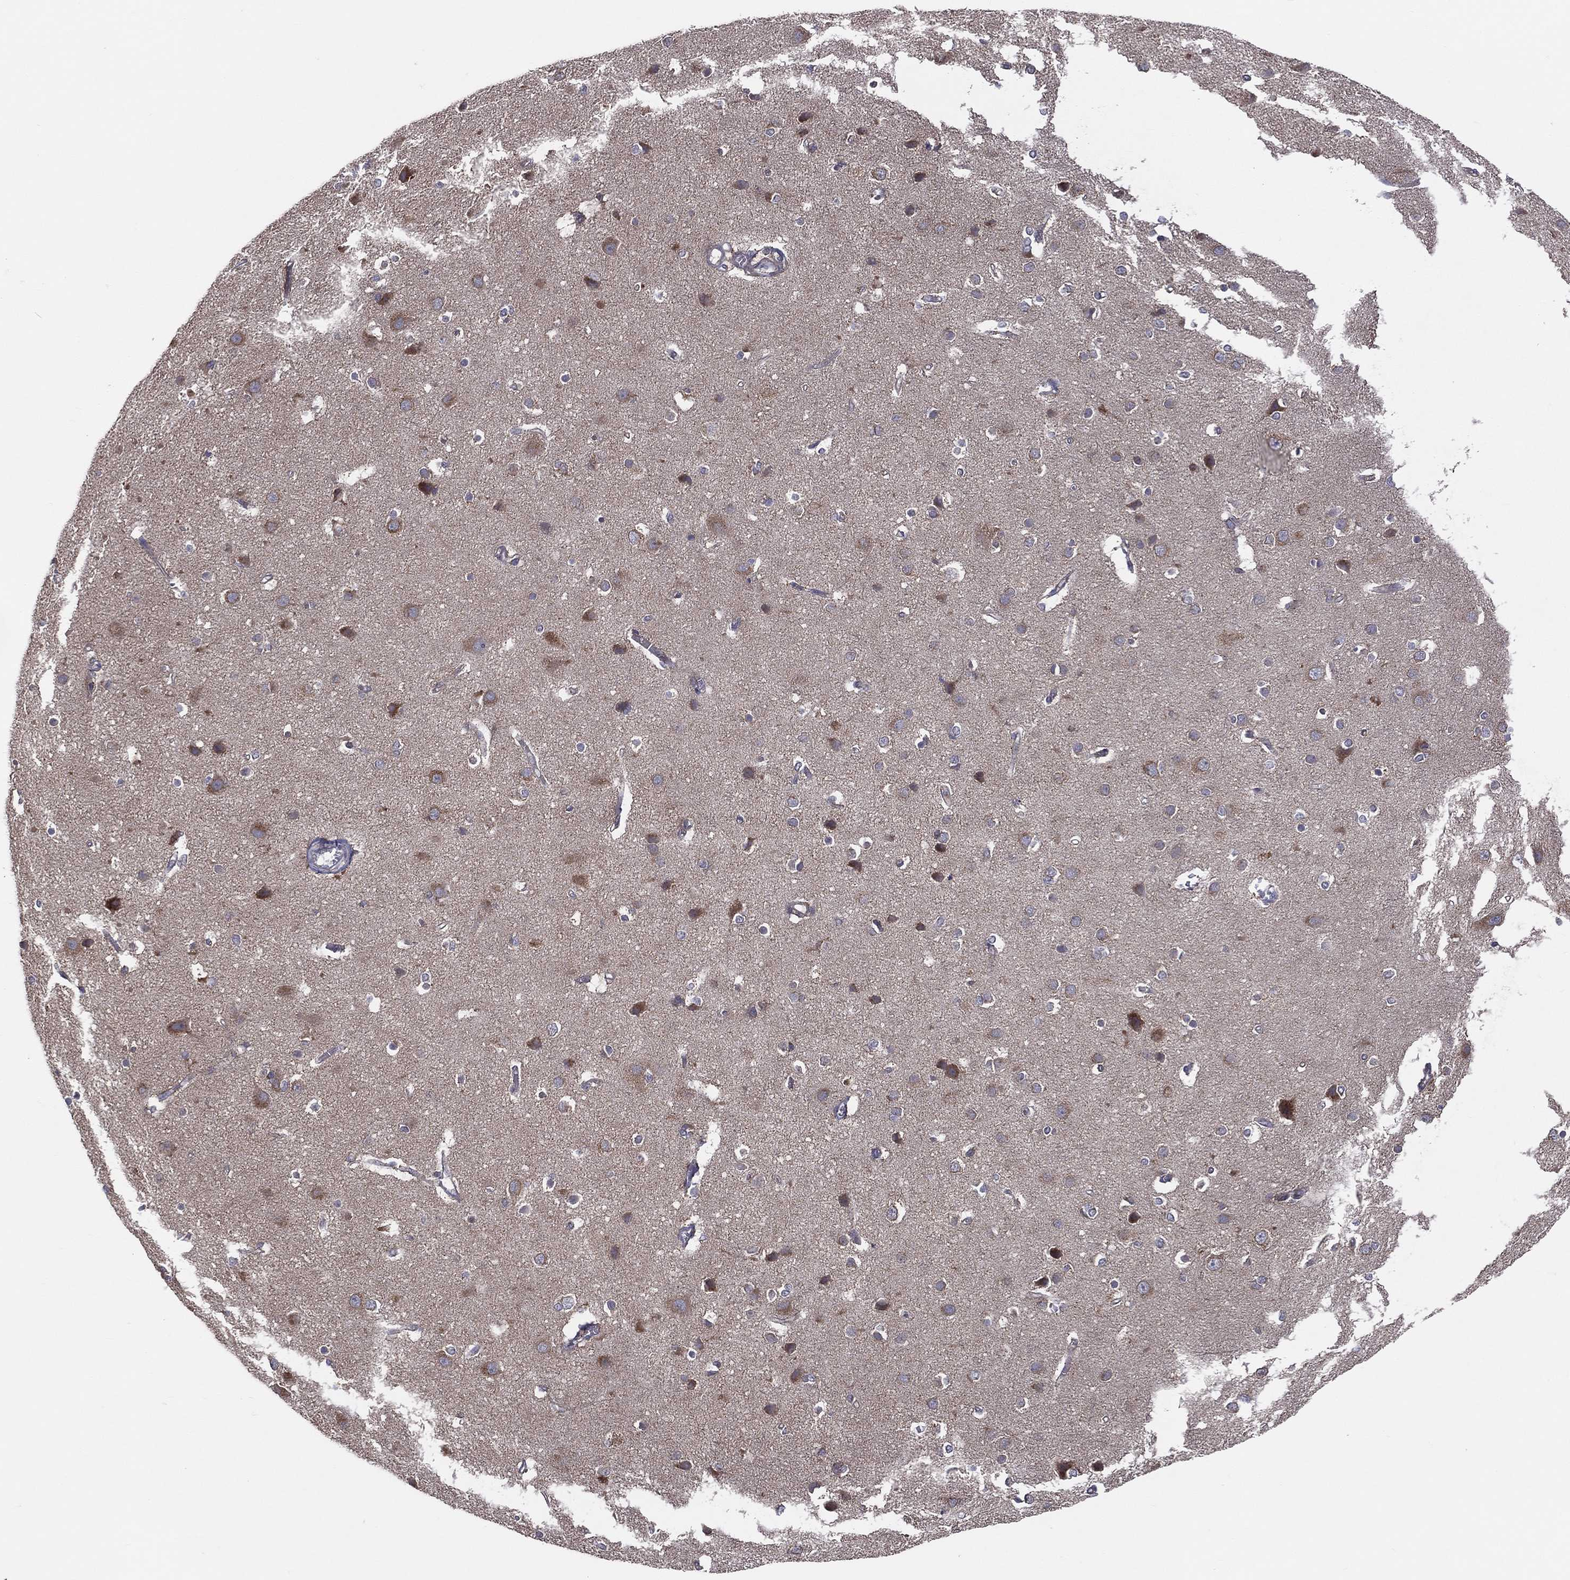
{"staining": {"intensity": "negative", "quantity": "none", "location": "none"}, "tissue": "cerebral cortex", "cell_type": "Endothelial cells", "image_type": "normal", "snomed": [{"axis": "morphology", "description": "Normal tissue, NOS"}, {"axis": "topography", "description": "Cerebral cortex"}], "caption": "High power microscopy micrograph of an immunohistochemistry (IHC) photomicrograph of unremarkable cerebral cortex, revealing no significant positivity in endothelial cells.", "gene": "STARD3", "patient": {"sex": "male", "age": 37}}